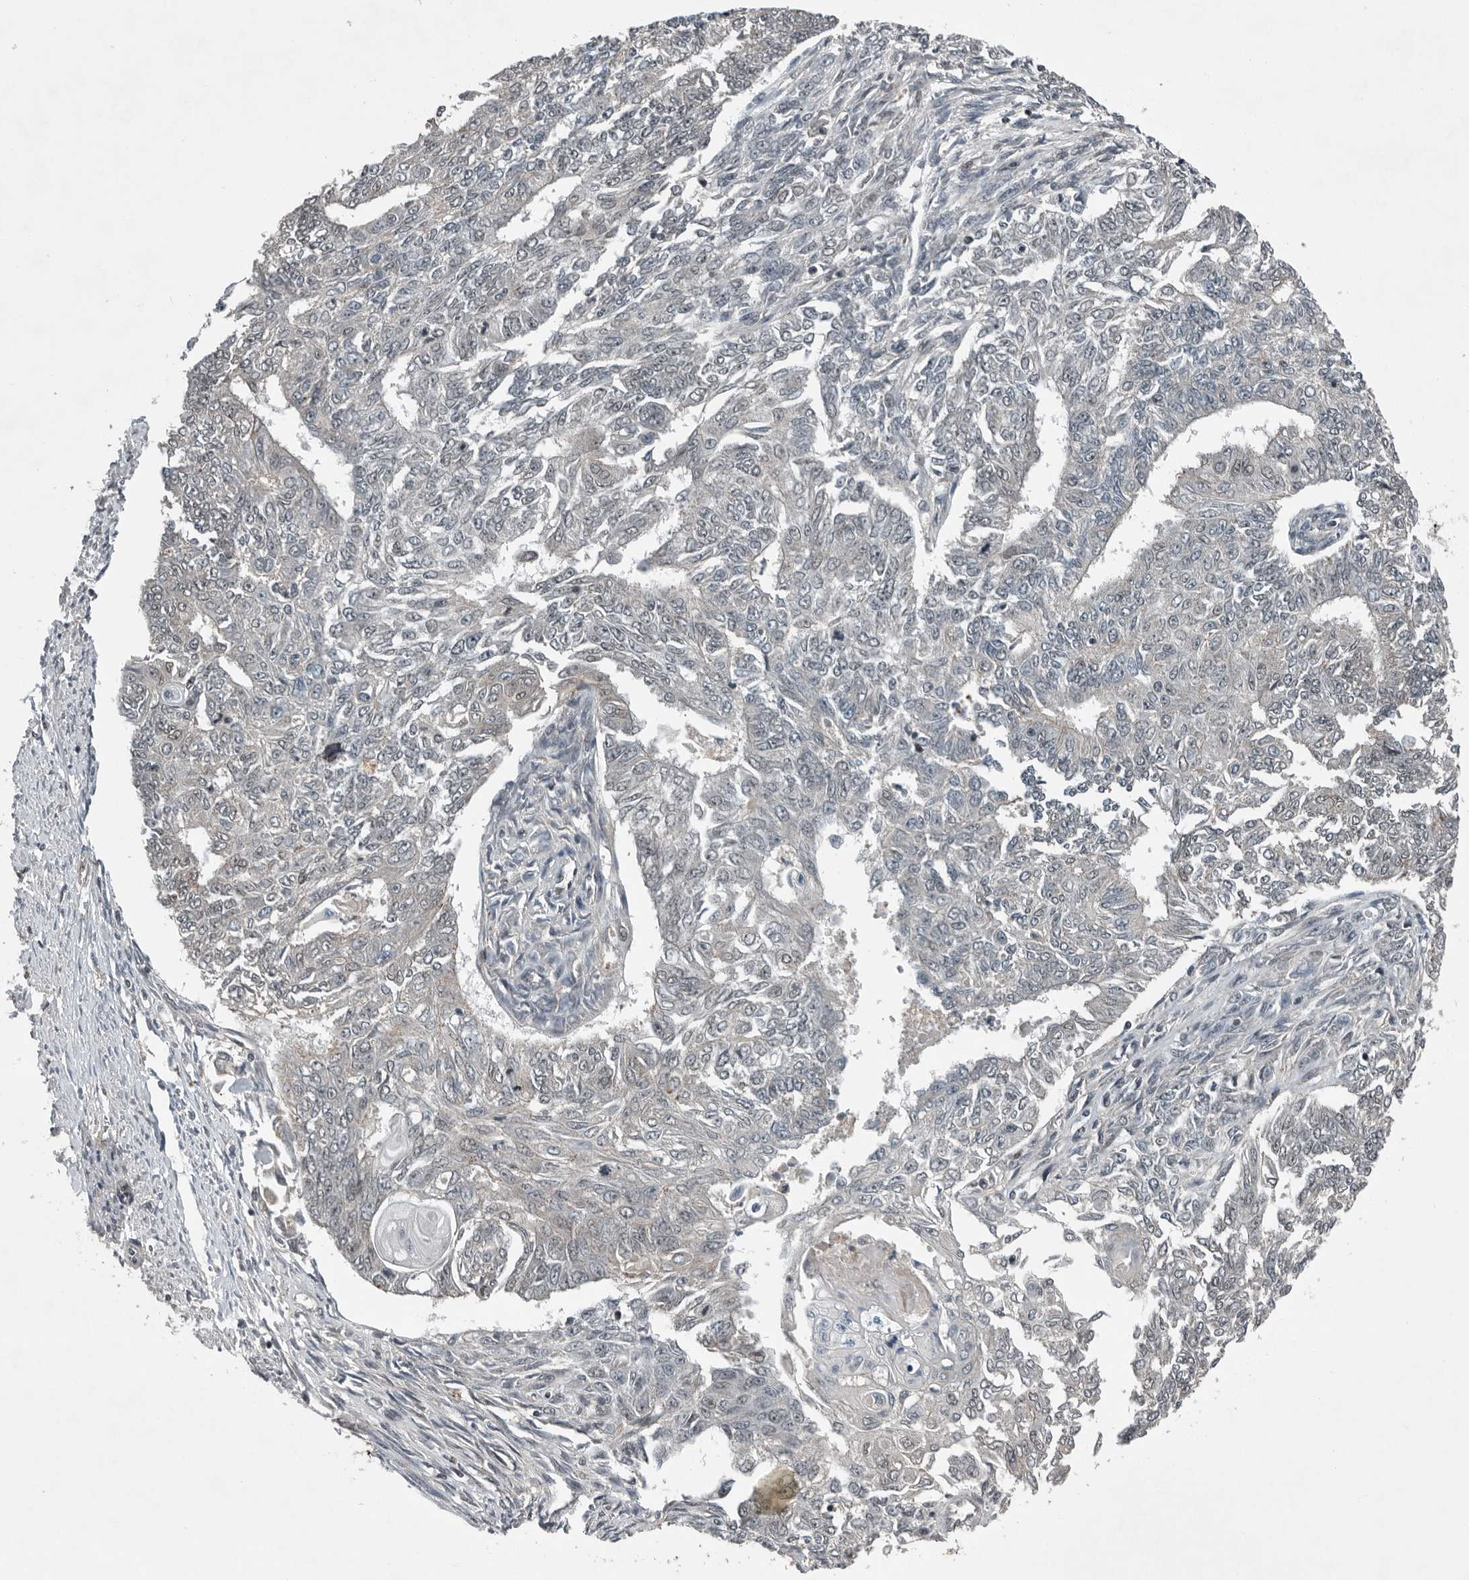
{"staining": {"intensity": "negative", "quantity": "none", "location": "none"}, "tissue": "endometrial cancer", "cell_type": "Tumor cells", "image_type": "cancer", "snomed": [{"axis": "morphology", "description": "Adenocarcinoma, NOS"}, {"axis": "topography", "description": "Endometrium"}], "caption": "Photomicrograph shows no protein positivity in tumor cells of endometrial cancer (adenocarcinoma) tissue. The staining is performed using DAB brown chromogen with nuclei counter-stained in using hematoxylin.", "gene": "SENP7", "patient": {"sex": "female", "age": 32}}